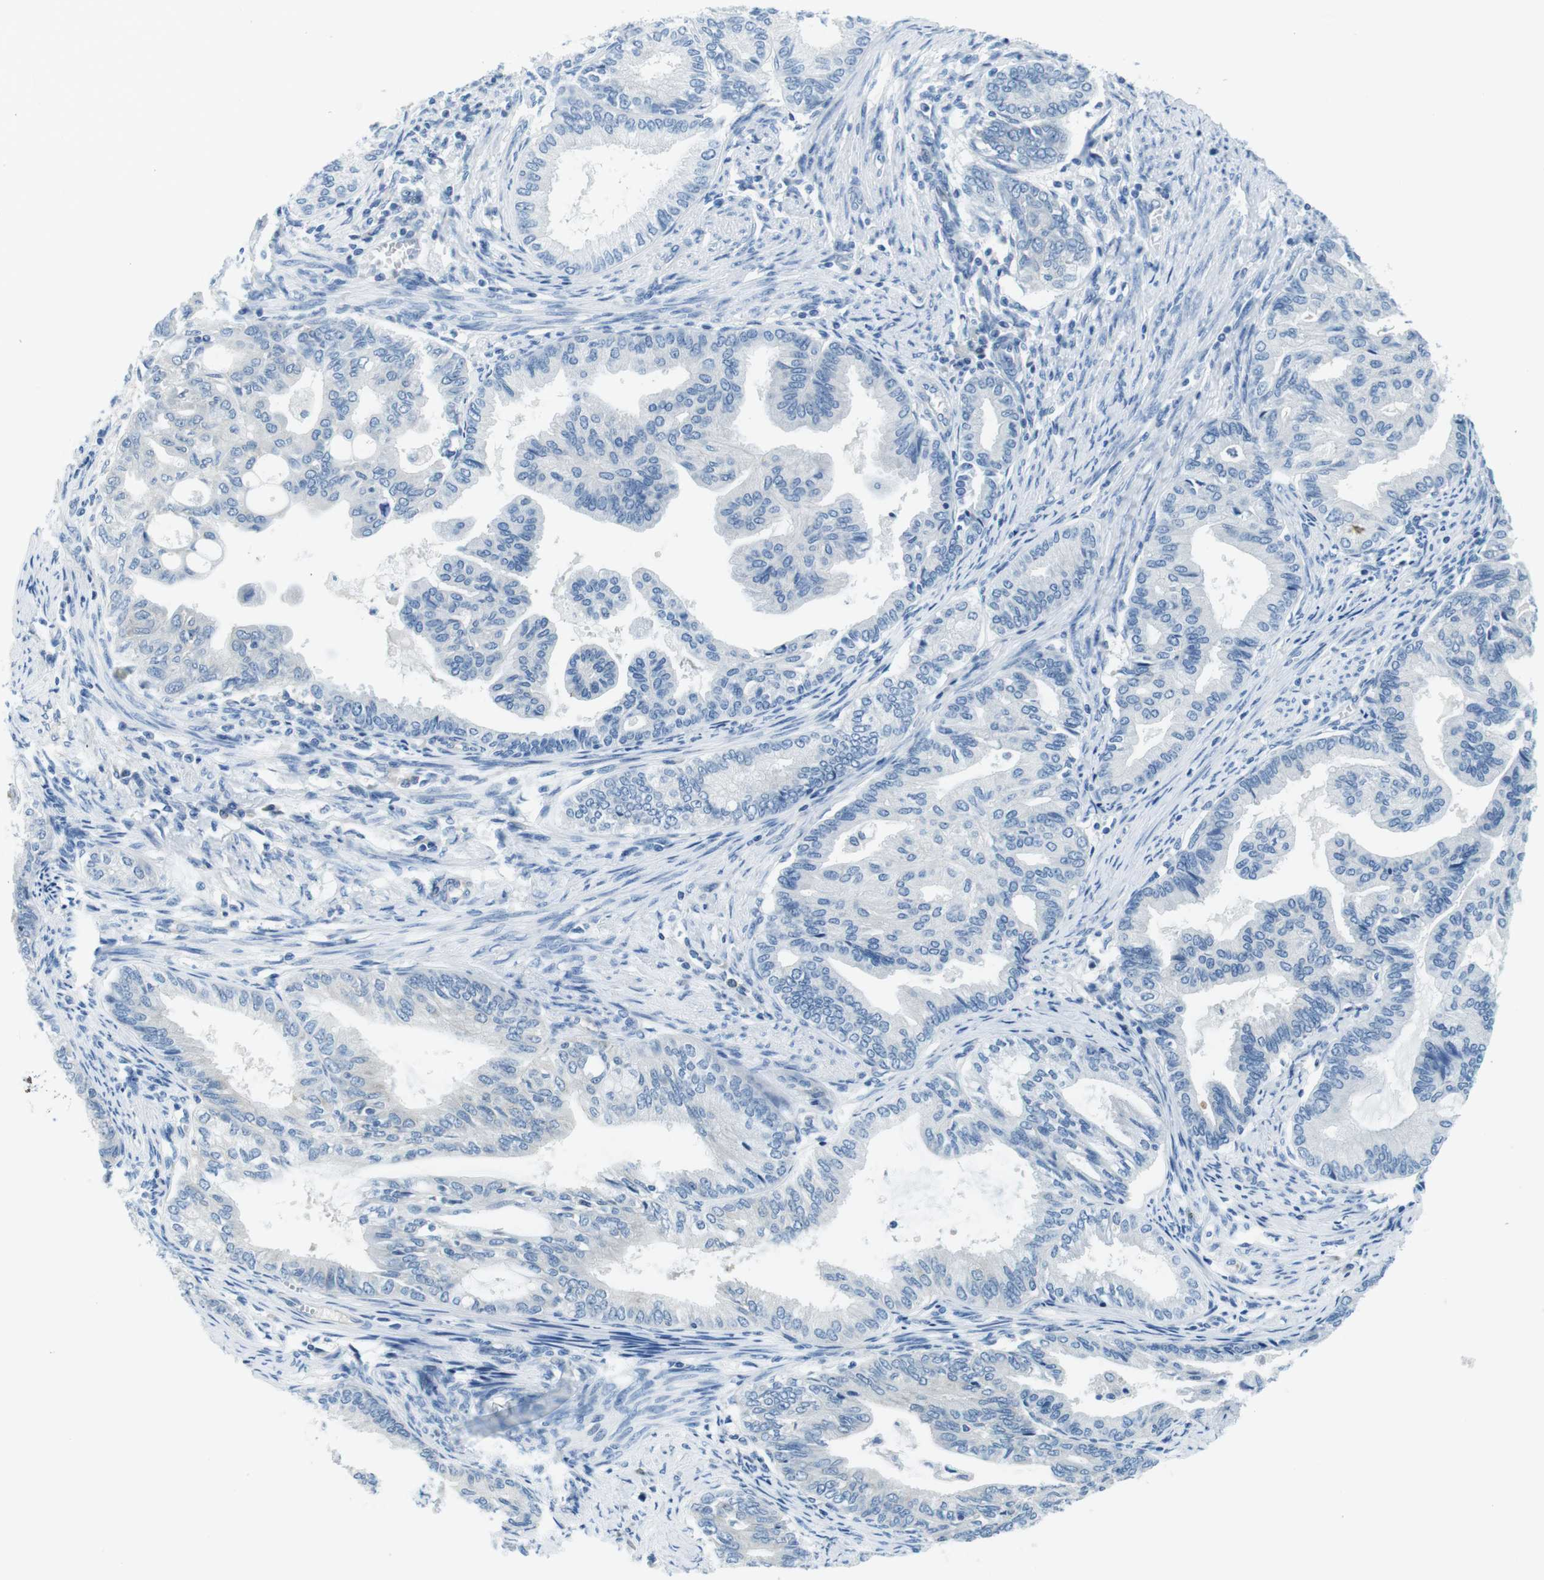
{"staining": {"intensity": "negative", "quantity": "none", "location": "none"}, "tissue": "endometrial cancer", "cell_type": "Tumor cells", "image_type": "cancer", "snomed": [{"axis": "morphology", "description": "Adenocarcinoma, NOS"}, {"axis": "topography", "description": "Endometrium"}], "caption": "Adenocarcinoma (endometrial) was stained to show a protein in brown. There is no significant expression in tumor cells.", "gene": "EIF2B5", "patient": {"sex": "female", "age": 86}}